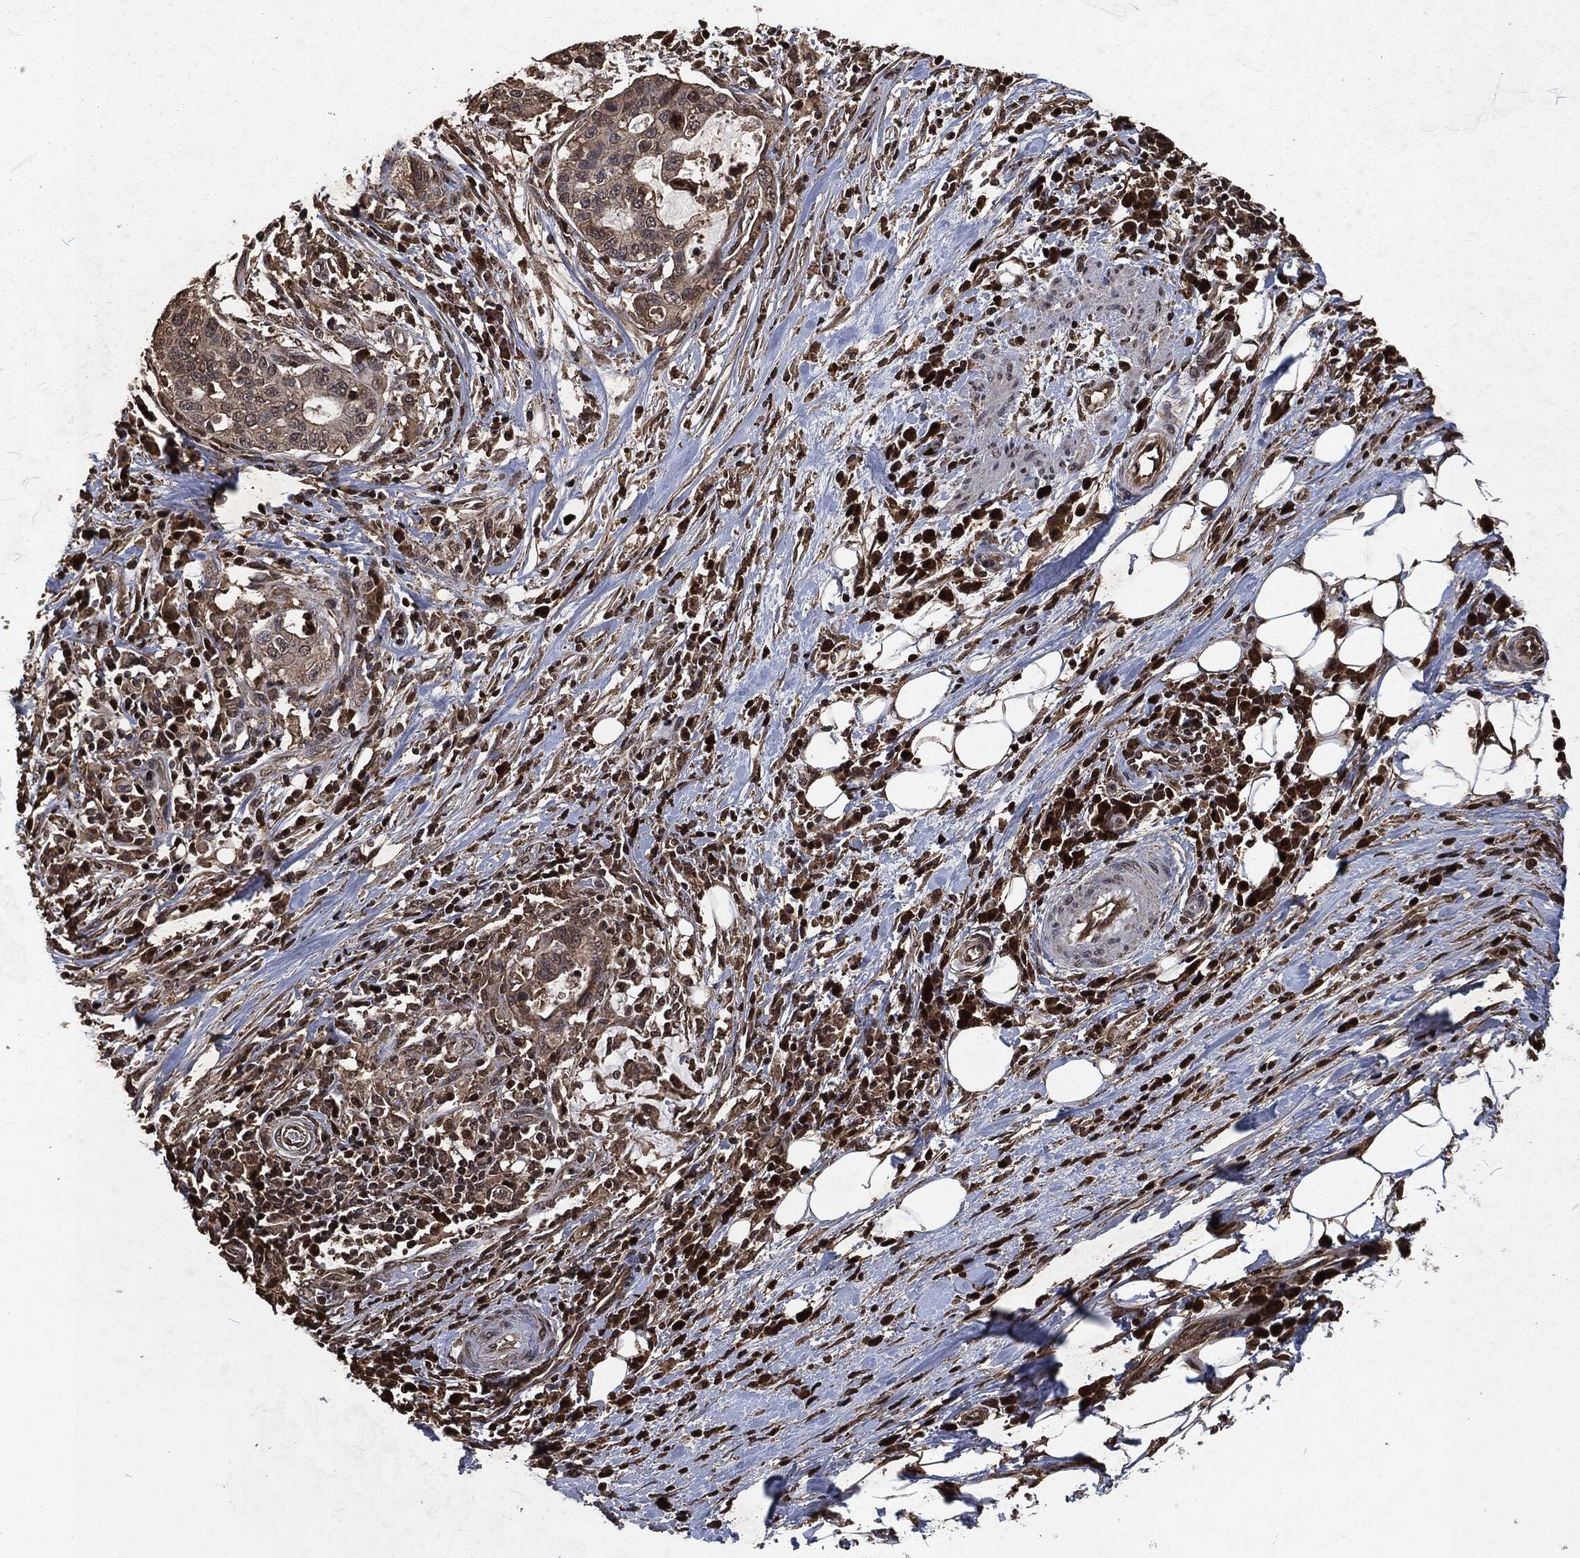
{"staining": {"intensity": "strong", "quantity": "25%-75%", "location": "cytoplasmic/membranous,nuclear"}, "tissue": "stomach cancer", "cell_type": "Tumor cells", "image_type": "cancer", "snomed": [{"axis": "morphology", "description": "Adenocarcinoma, NOS"}, {"axis": "topography", "description": "Stomach"}], "caption": "The immunohistochemical stain shows strong cytoplasmic/membranous and nuclear positivity in tumor cells of adenocarcinoma (stomach) tissue.", "gene": "SNAI1", "patient": {"sex": "male", "age": 54}}